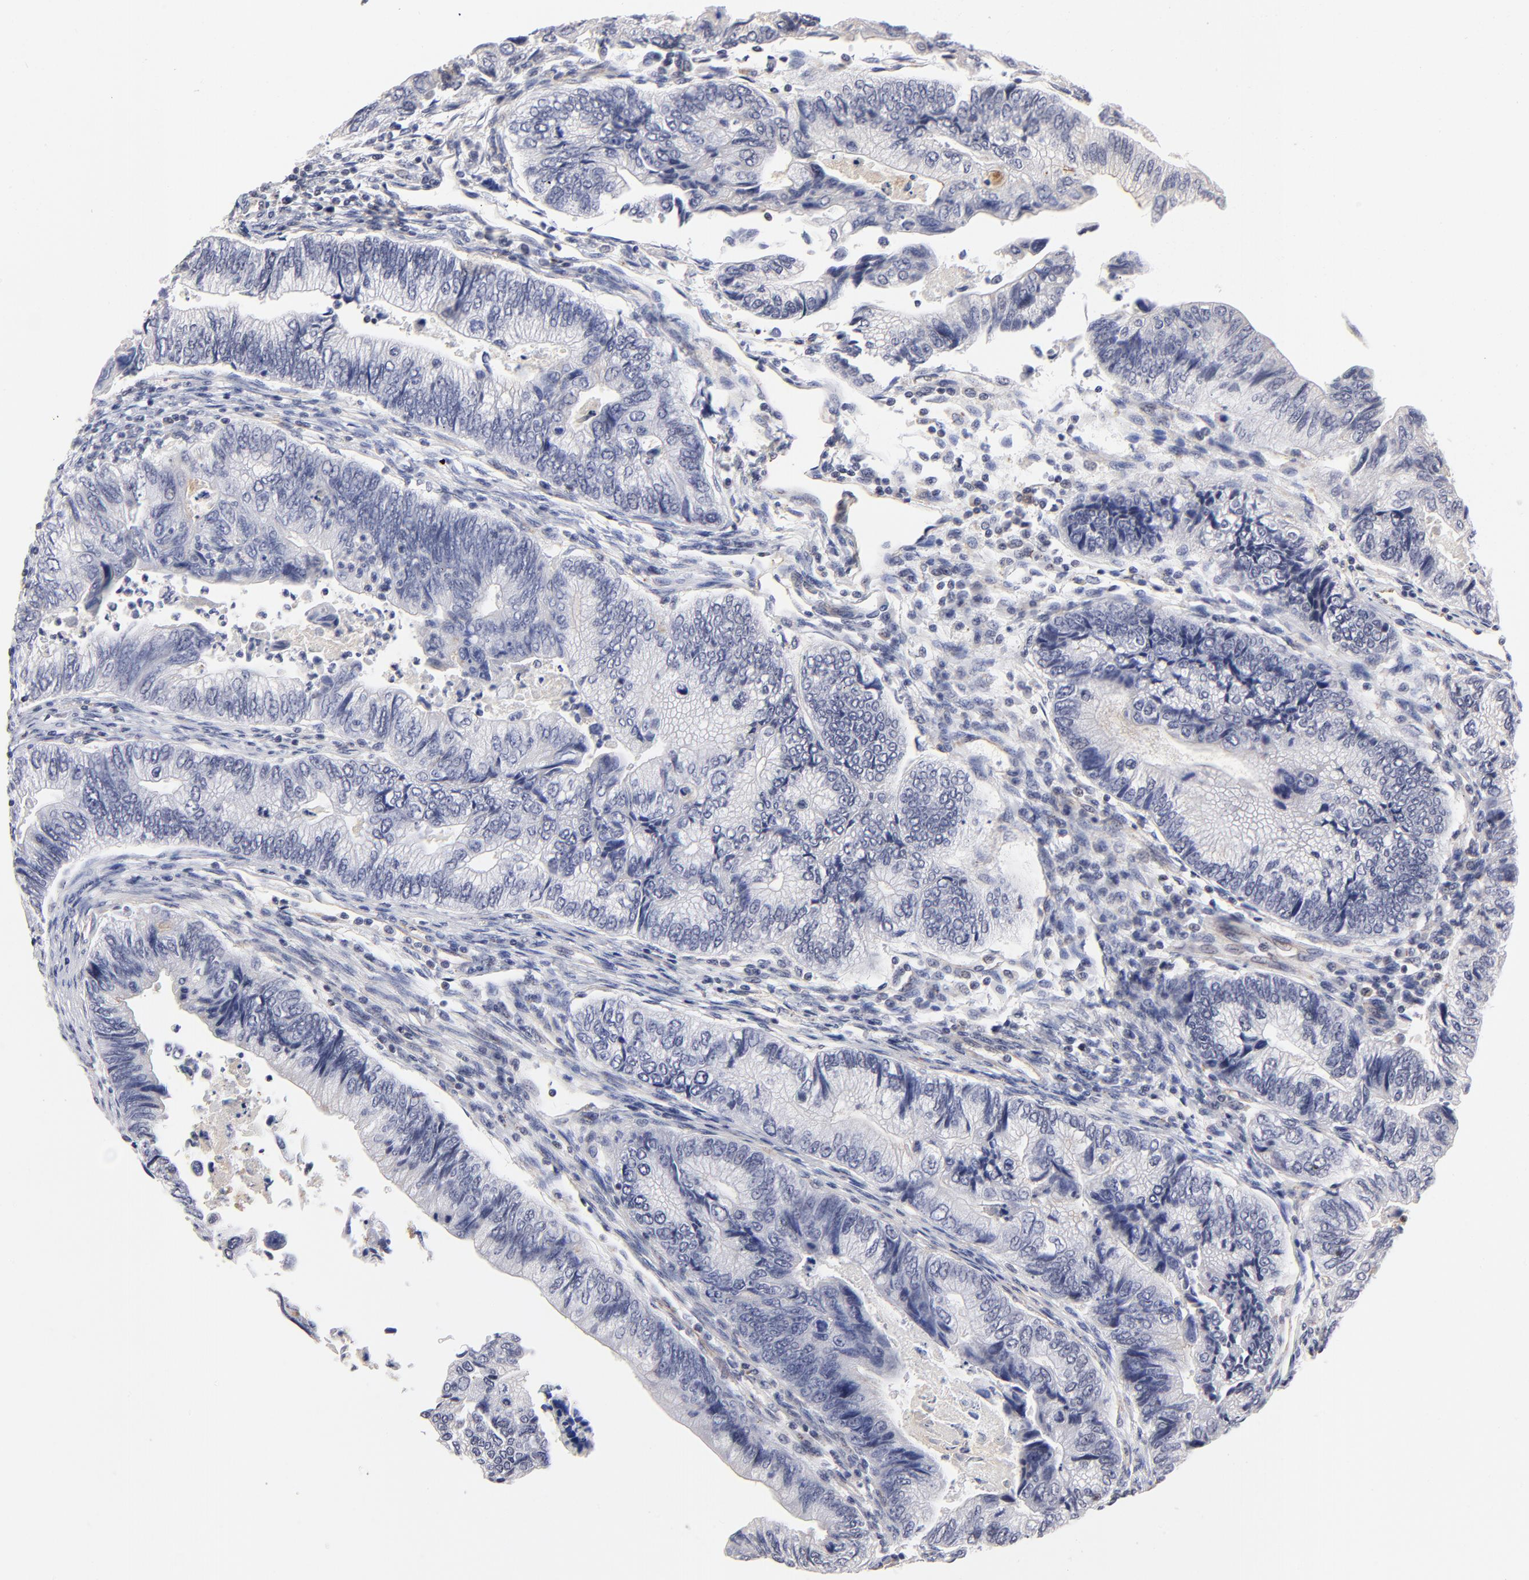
{"staining": {"intensity": "negative", "quantity": "none", "location": "none"}, "tissue": "colorectal cancer", "cell_type": "Tumor cells", "image_type": "cancer", "snomed": [{"axis": "morphology", "description": "Adenocarcinoma, NOS"}, {"axis": "topography", "description": "Colon"}], "caption": "Tumor cells show no significant protein staining in adenocarcinoma (colorectal). (Brightfield microscopy of DAB immunohistochemistry at high magnification).", "gene": "GABPA", "patient": {"sex": "female", "age": 11}}